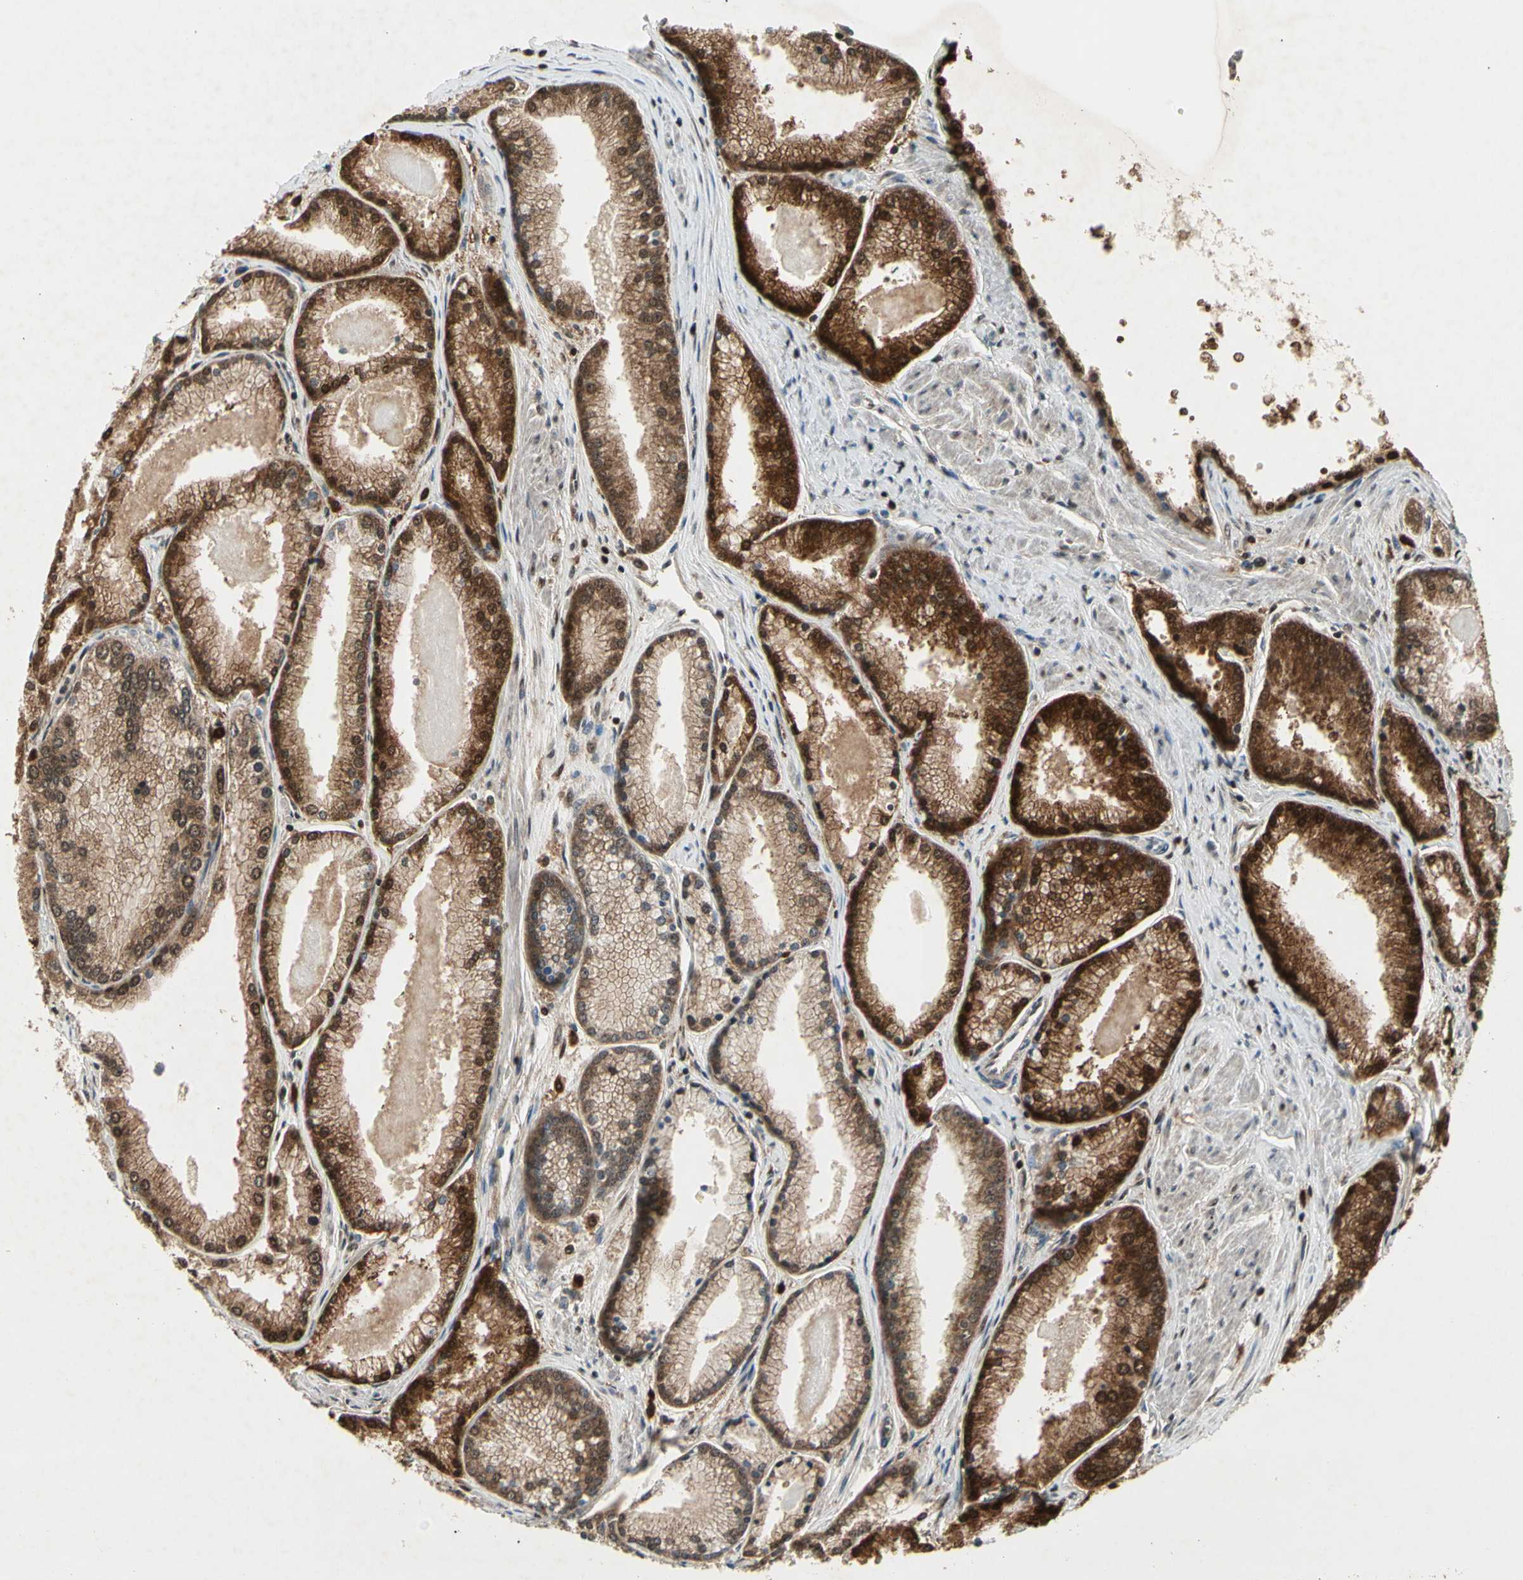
{"staining": {"intensity": "moderate", "quantity": ">75%", "location": "cytoplasmic/membranous,nuclear"}, "tissue": "prostate cancer", "cell_type": "Tumor cells", "image_type": "cancer", "snomed": [{"axis": "morphology", "description": "Adenocarcinoma, High grade"}, {"axis": "topography", "description": "Prostate"}], "caption": "Brown immunohistochemical staining in human prostate cancer (adenocarcinoma (high-grade)) demonstrates moderate cytoplasmic/membranous and nuclear positivity in about >75% of tumor cells.", "gene": "GSR", "patient": {"sex": "male", "age": 61}}